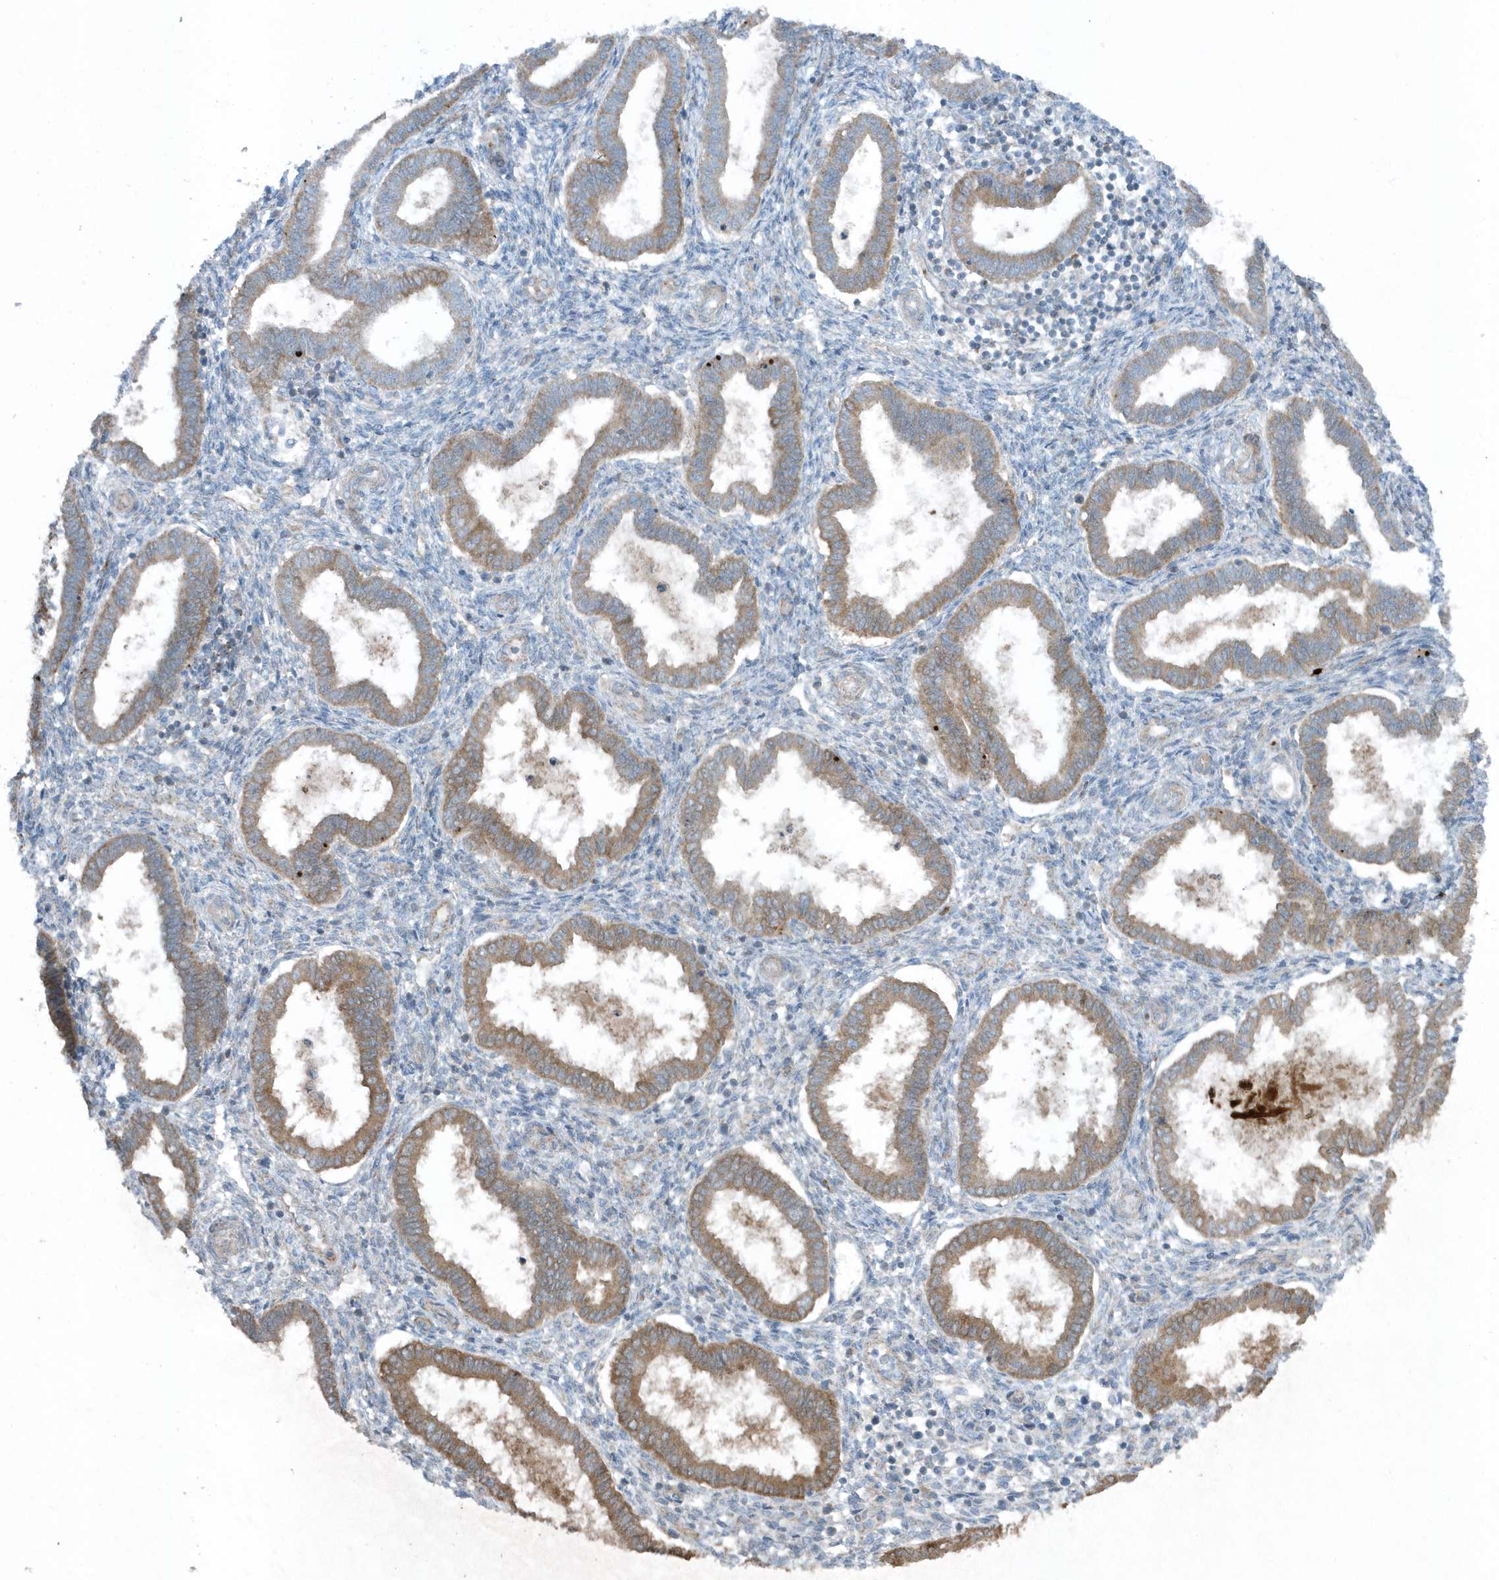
{"staining": {"intensity": "negative", "quantity": "none", "location": "none"}, "tissue": "endometrium", "cell_type": "Cells in endometrial stroma", "image_type": "normal", "snomed": [{"axis": "morphology", "description": "Normal tissue, NOS"}, {"axis": "topography", "description": "Endometrium"}], "caption": "This image is of normal endometrium stained with IHC to label a protein in brown with the nuclei are counter-stained blue. There is no expression in cells in endometrial stroma. The staining is performed using DAB (3,3'-diaminobenzidine) brown chromogen with nuclei counter-stained in using hematoxylin.", "gene": "SLC38A2", "patient": {"sex": "female", "age": 24}}